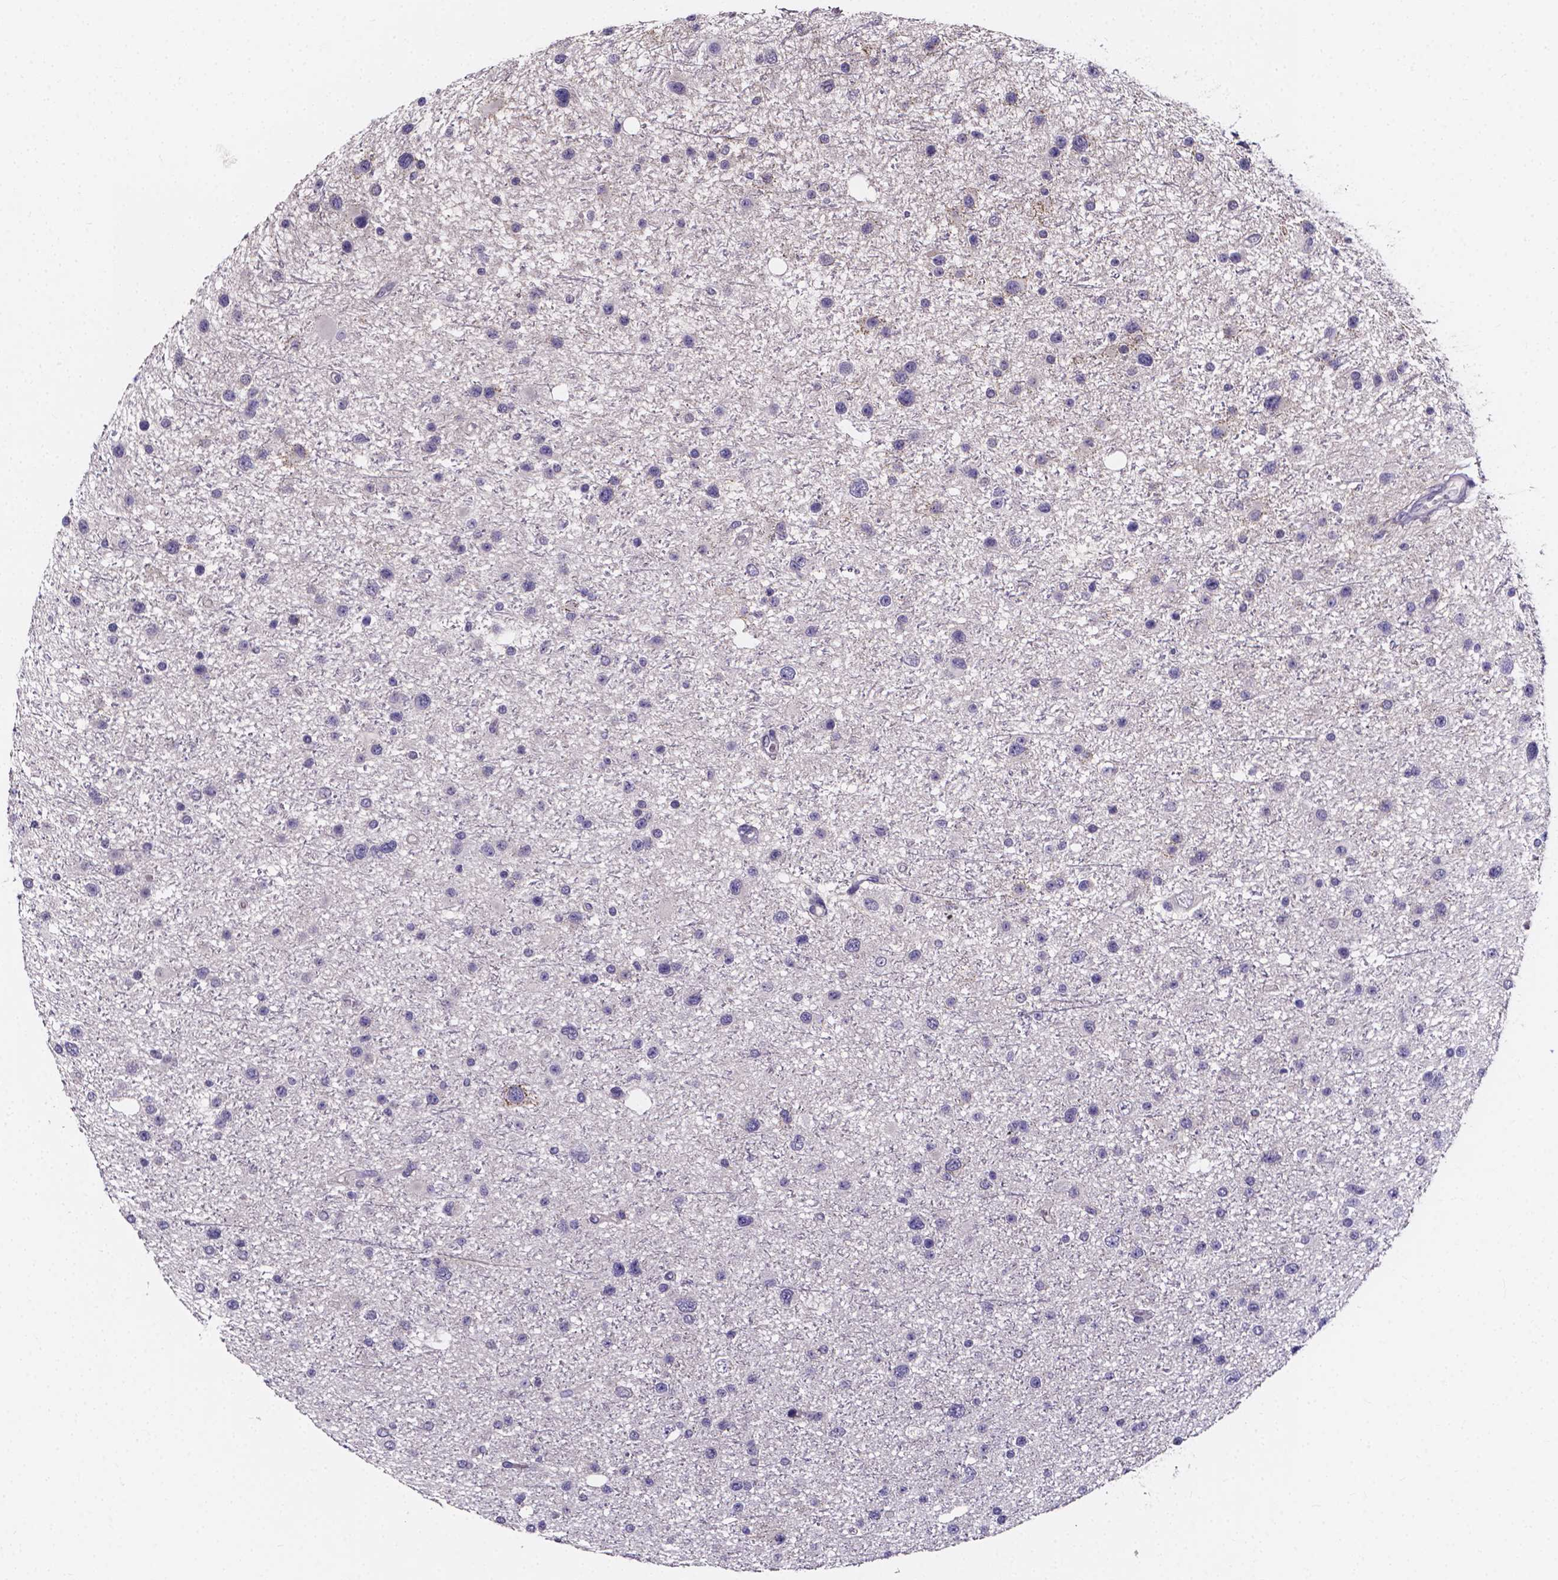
{"staining": {"intensity": "negative", "quantity": "none", "location": "none"}, "tissue": "glioma", "cell_type": "Tumor cells", "image_type": "cancer", "snomed": [{"axis": "morphology", "description": "Glioma, malignant, Low grade"}, {"axis": "topography", "description": "Brain"}], "caption": "Immunohistochemical staining of malignant low-grade glioma exhibits no significant positivity in tumor cells.", "gene": "SPOCD1", "patient": {"sex": "female", "age": 32}}